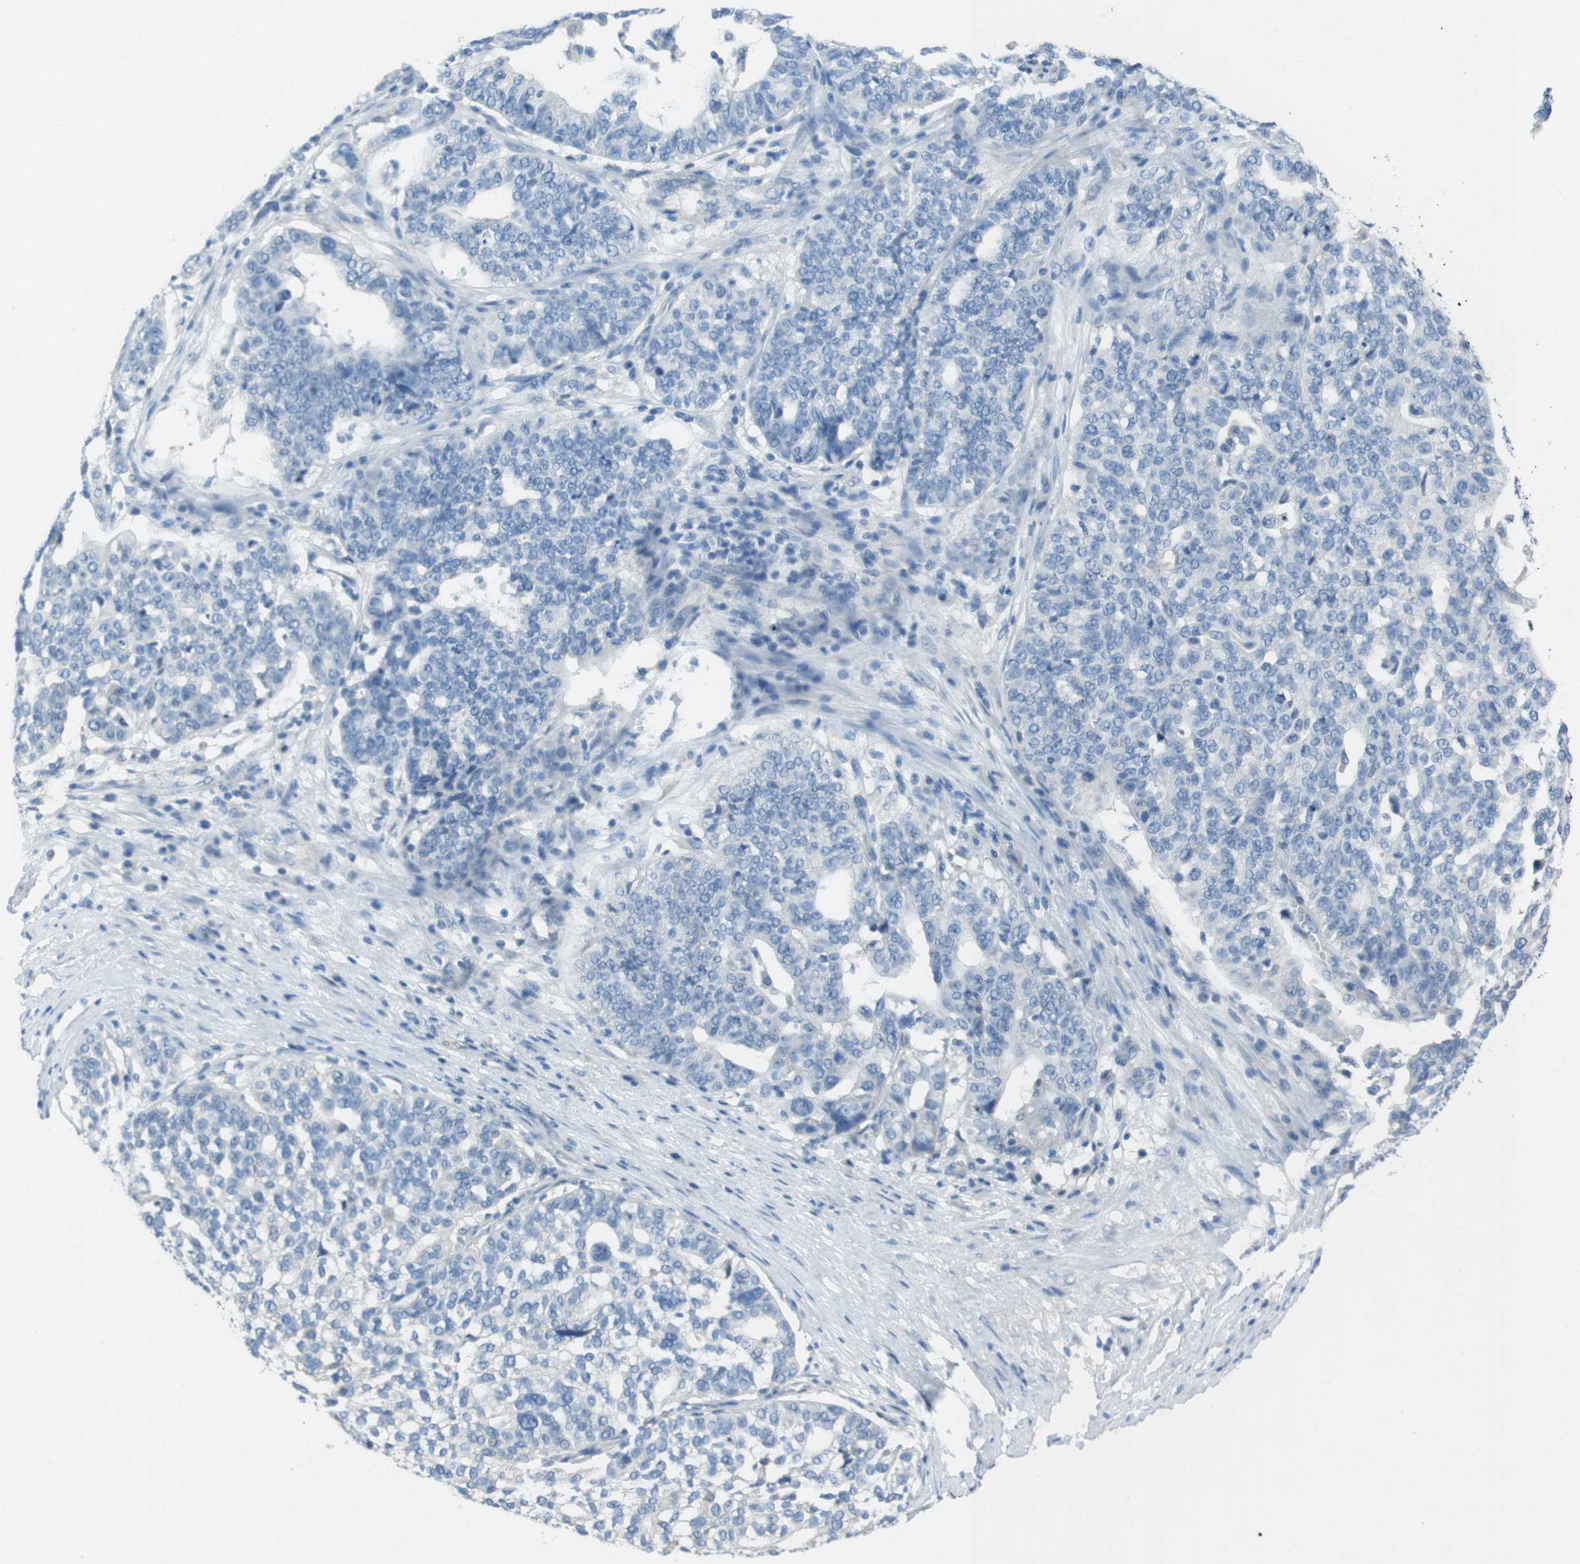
{"staining": {"intensity": "negative", "quantity": "none", "location": "none"}, "tissue": "ovarian cancer", "cell_type": "Tumor cells", "image_type": "cancer", "snomed": [{"axis": "morphology", "description": "Cystadenocarcinoma, serous, NOS"}, {"axis": "topography", "description": "Ovary"}], "caption": "Tumor cells are negative for brown protein staining in ovarian serous cystadenocarcinoma.", "gene": "CYP2C8", "patient": {"sex": "female", "age": 59}}